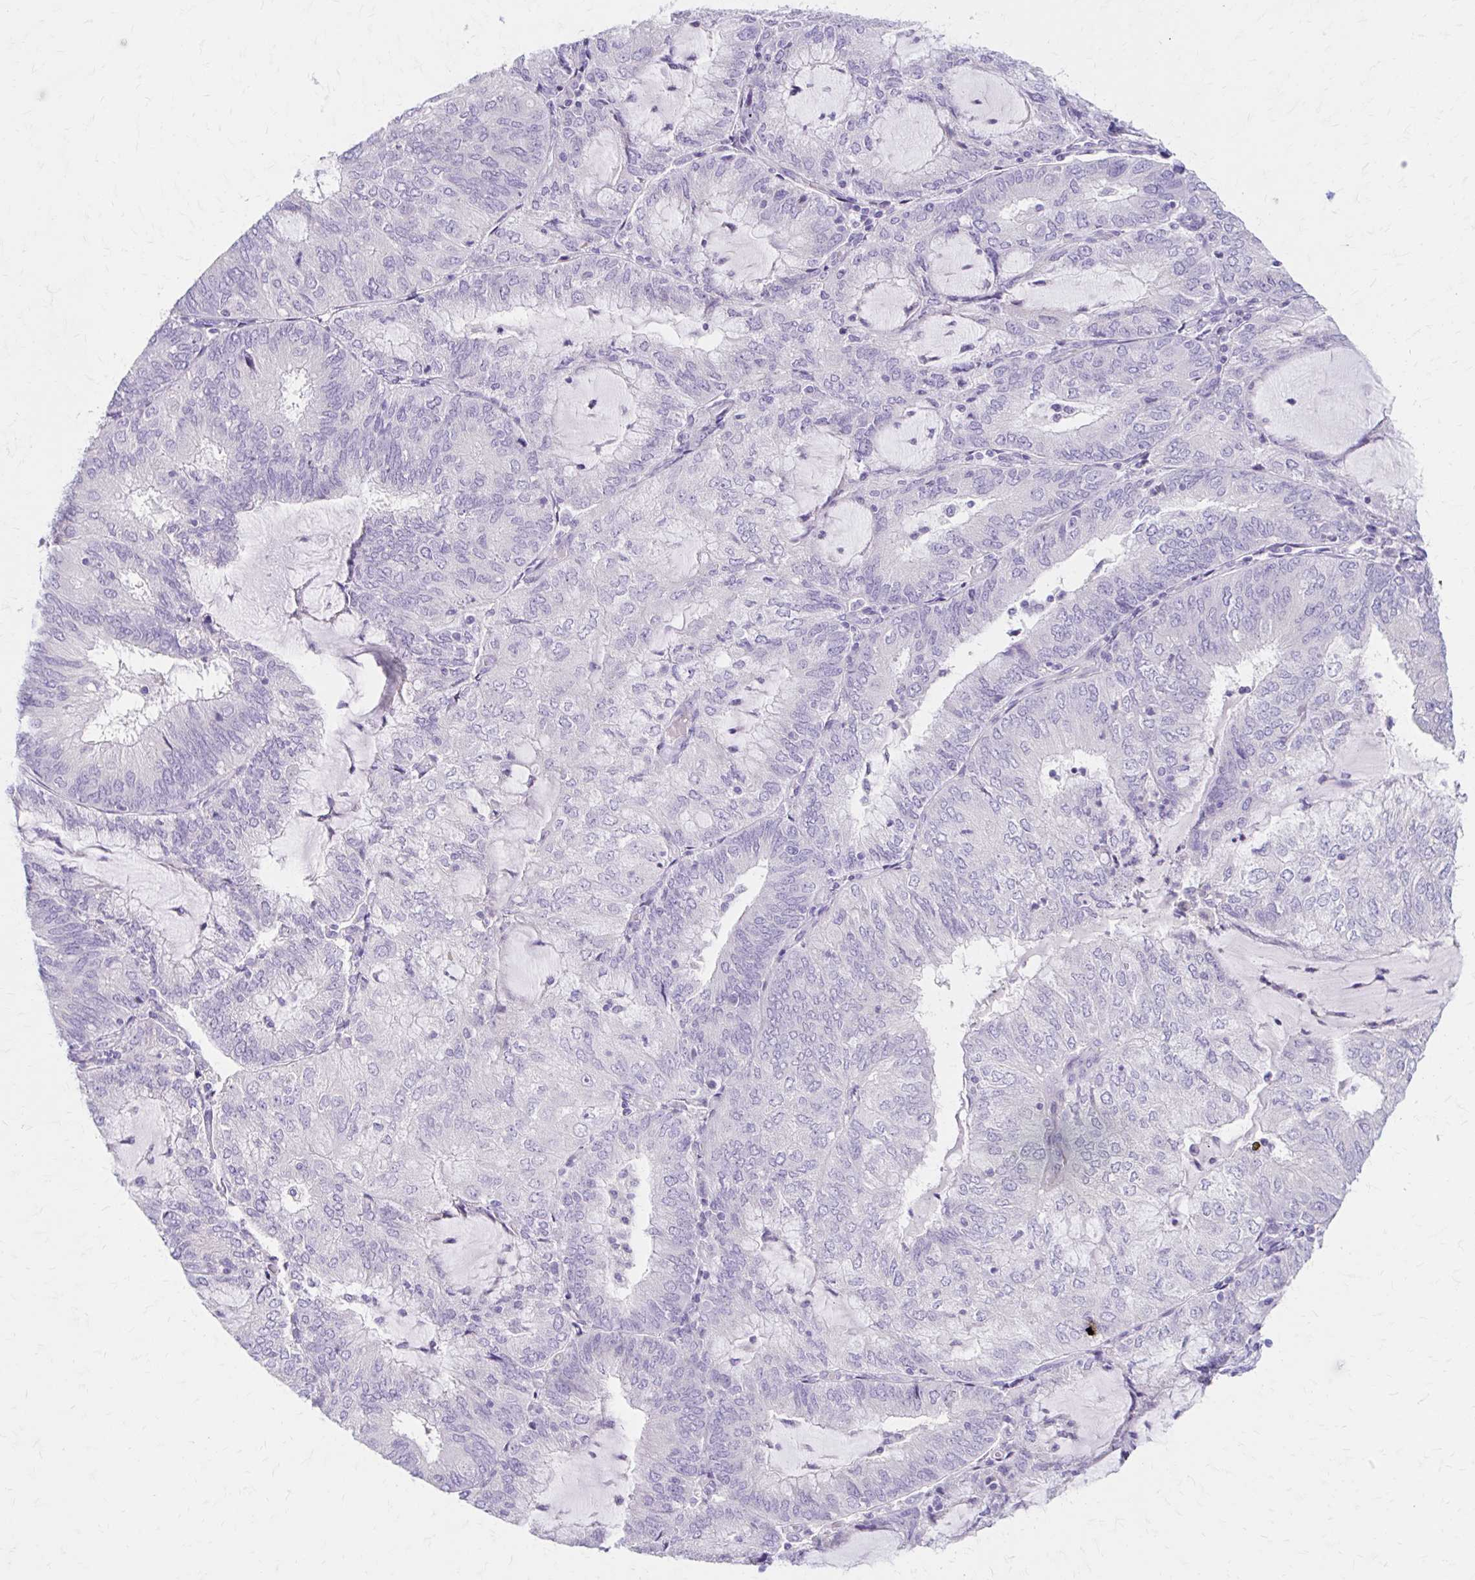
{"staining": {"intensity": "negative", "quantity": "none", "location": "none"}, "tissue": "endometrial cancer", "cell_type": "Tumor cells", "image_type": "cancer", "snomed": [{"axis": "morphology", "description": "Adenocarcinoma, NOS"}, {"axis": "topography", "description": "Endometrium"}], "caption": "Endometrial adenocarcinoma stained for a protein using IHC demonstrates no staining tumor cells.", "gene": "AZGP1", "patient": {"sex": "female", "age": 81}}